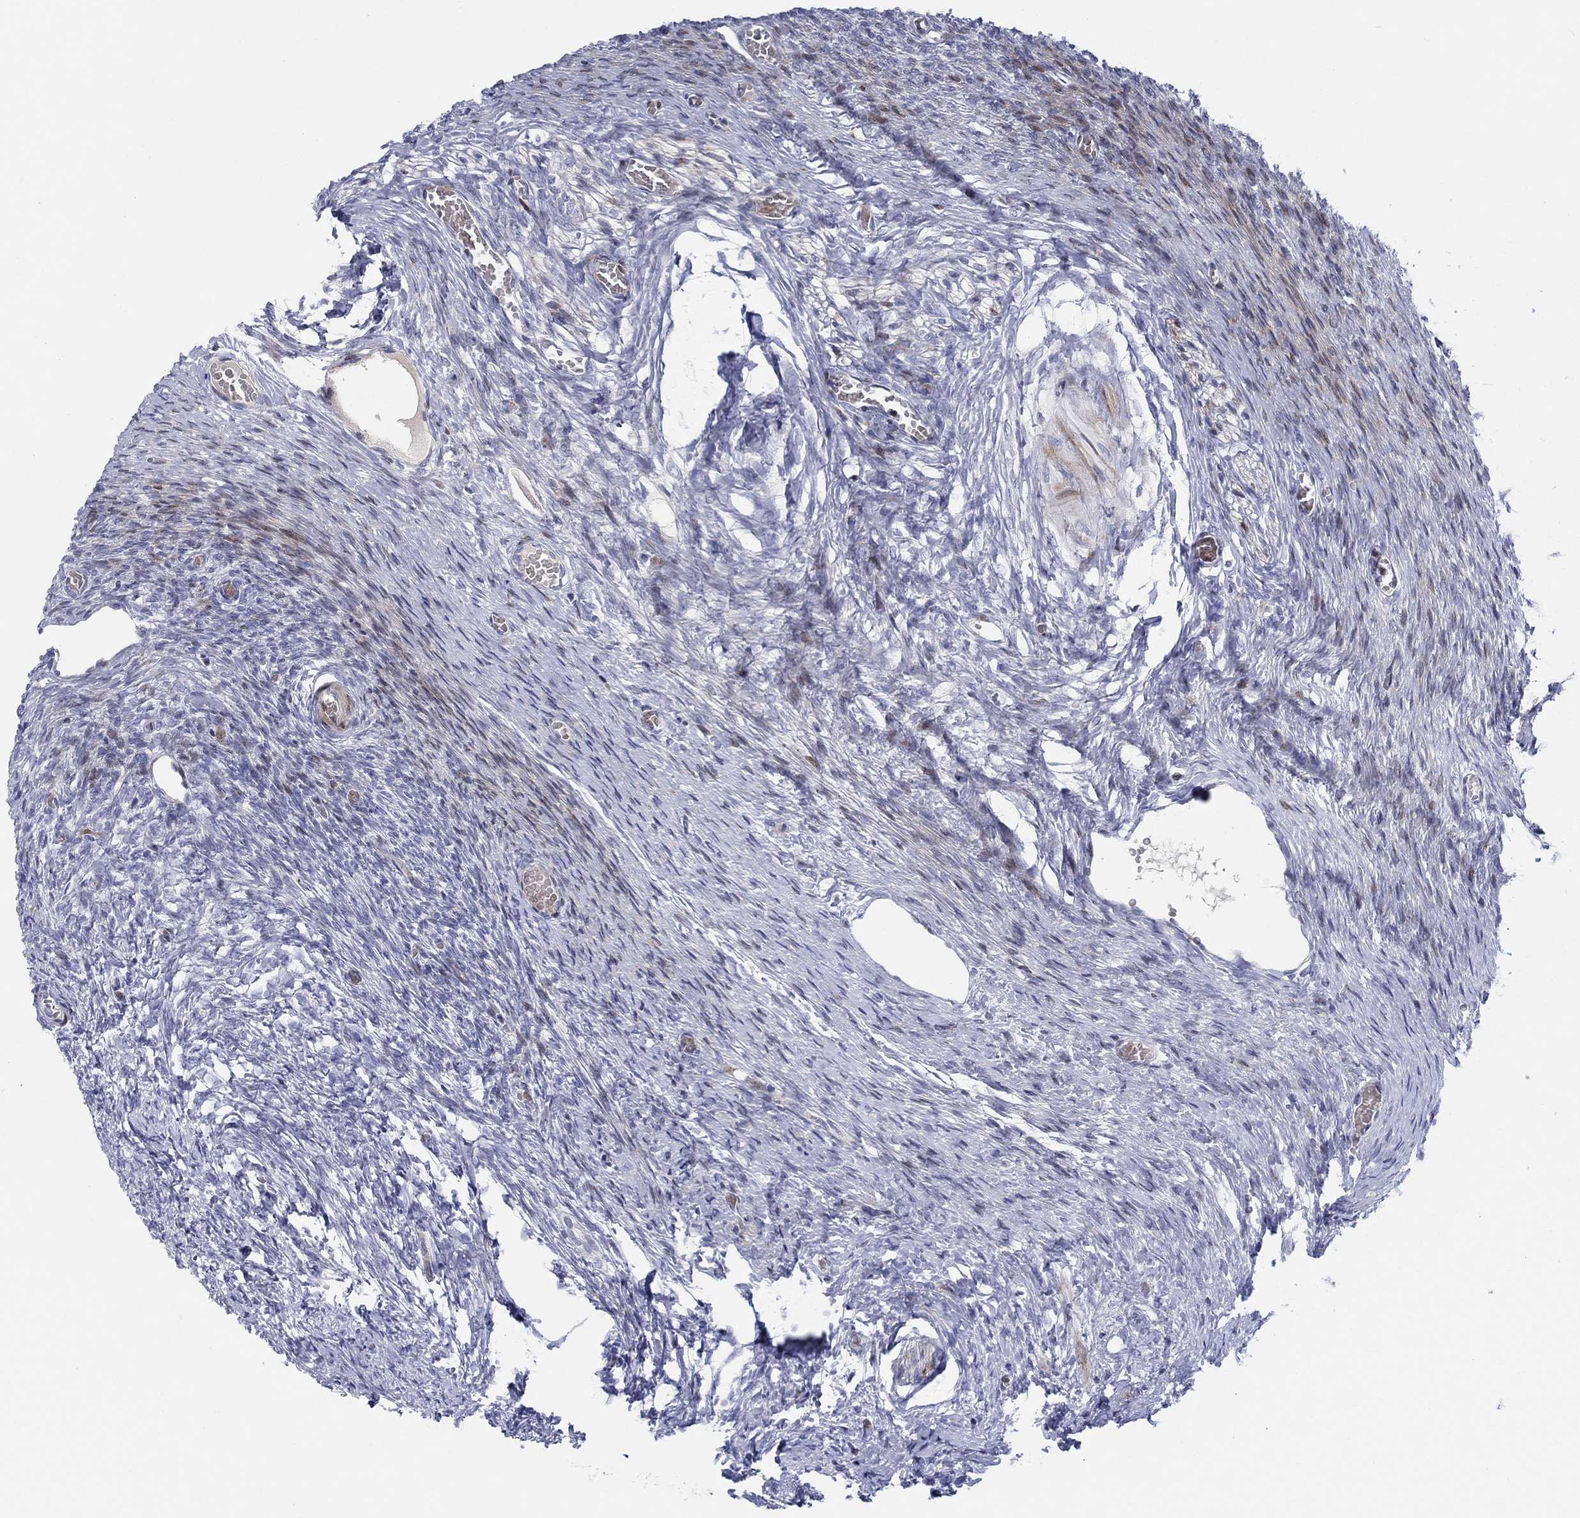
{"staining": {"intensity": "negative", "quantity": "none", "location": "none"}, "tissue": "ovary", "cell_type": "Follicle cells", "image_type": "normal", "snomed": [{"axis": "morphology", "description": "Normal tissue, NOS"}, {"axis": "topography", "description": "Ovary"}], "caption": "Immunohistochemistry micrograph of unremarkable ovary: ovary stained with DAB (3,3'-diaminobenzidine) exhibits no significant protein expression in follicle cells.", "gene": "ARHGAP36", "patient": {"sex": "female", "age": 27}}